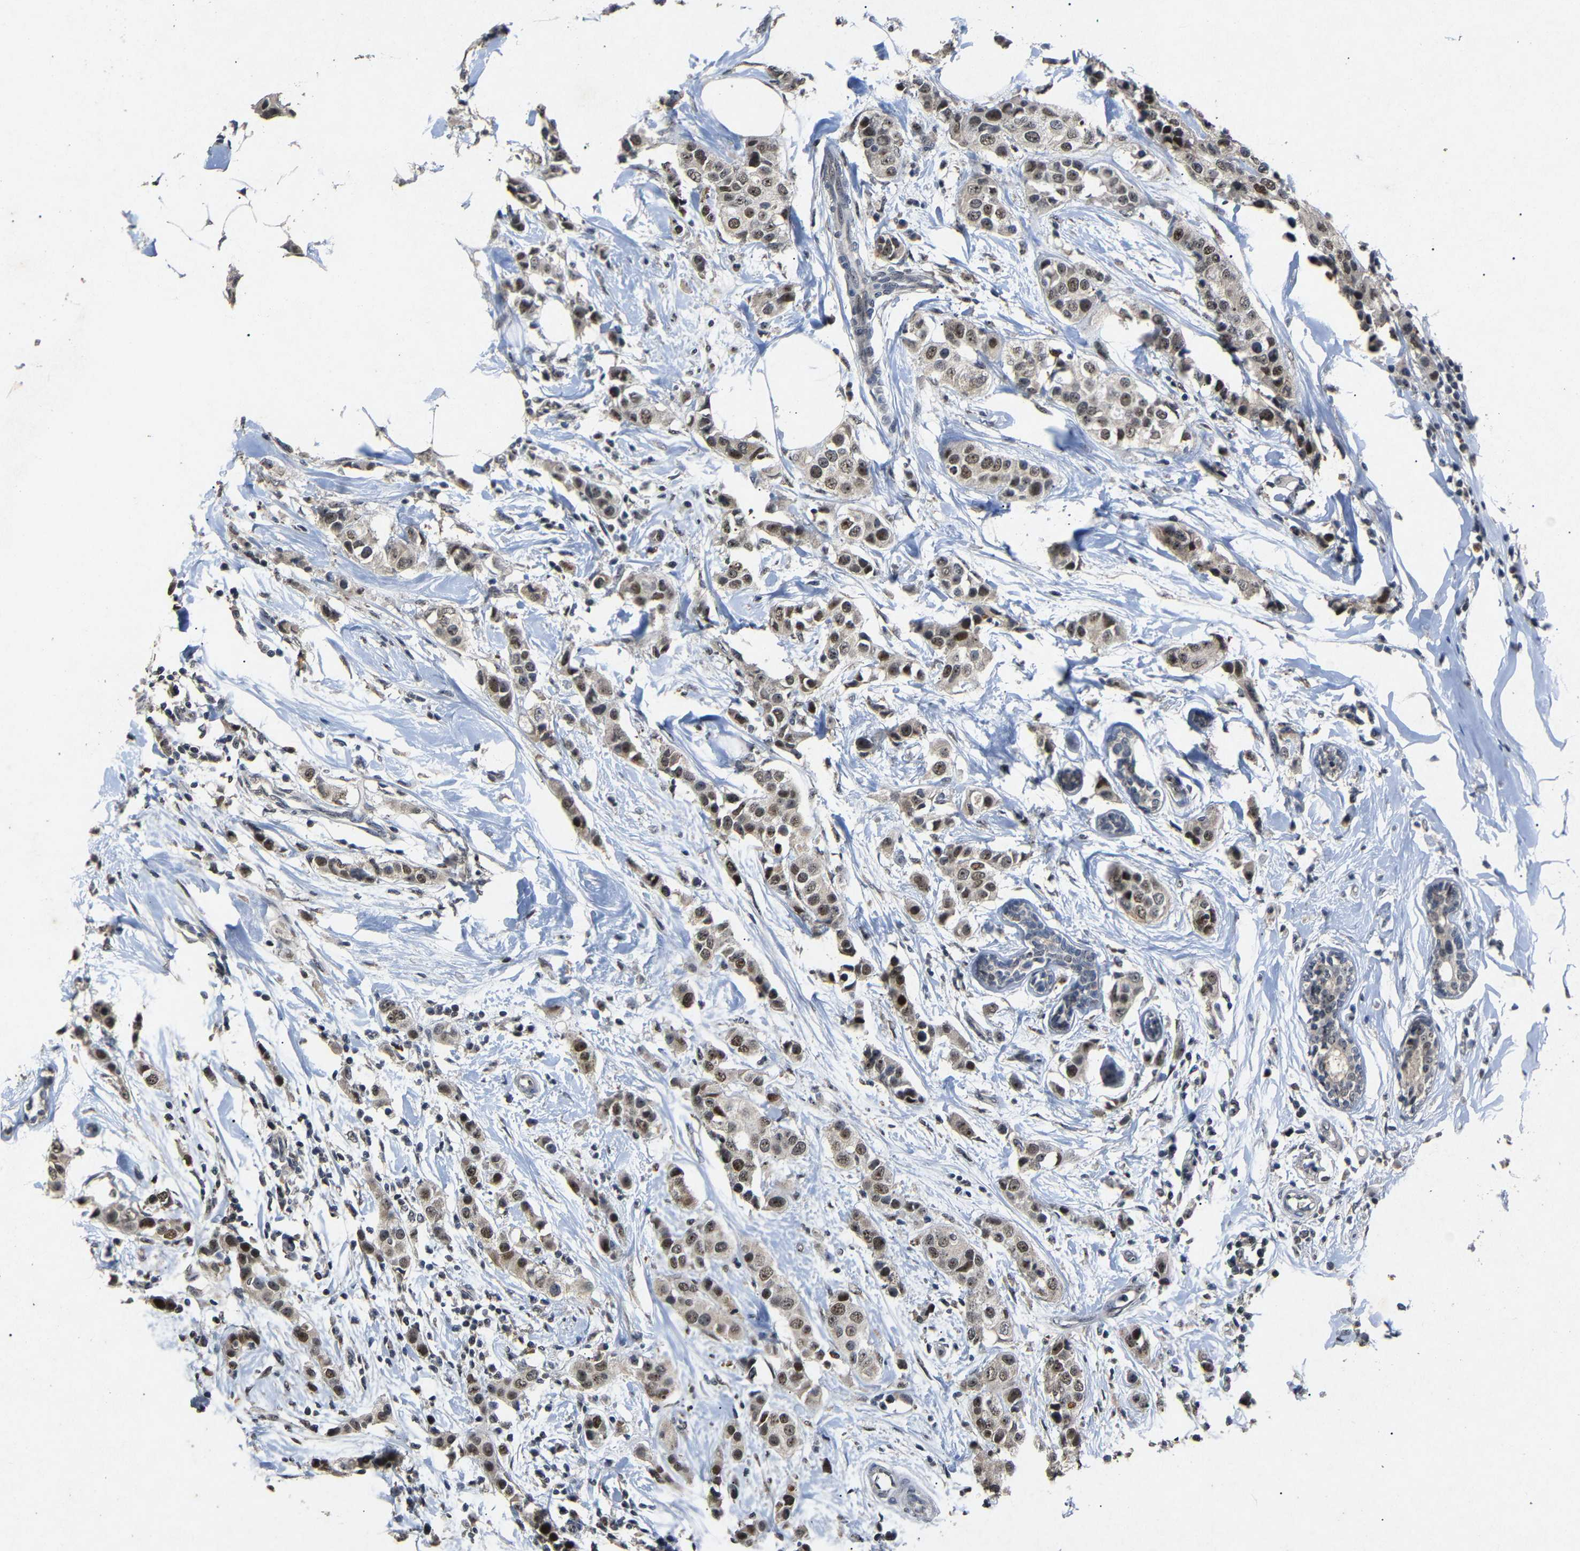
{"staining": {"intensity": "strong", "quantity": ">75%", "location": "nuclear"}, "tissue": "breast cancer", "cell_type": "Tumor cells", "image_type": "cancer", "snomed": [{"axis": "morphology", "description": "Normal tissue, NOS"}, {"axis": "morphology", "description": "Duct carcinoma"}, {"axis": "topography", "description": "Breast"}], "caption": "The photomicrograph reveals a brown stain indicating the presence of a protein in the nuclear of tumor cells in breast cancer (invasive ductal carcinoma).", "gene": "PARN", "patient": {"sex": "female", "age": 50}}